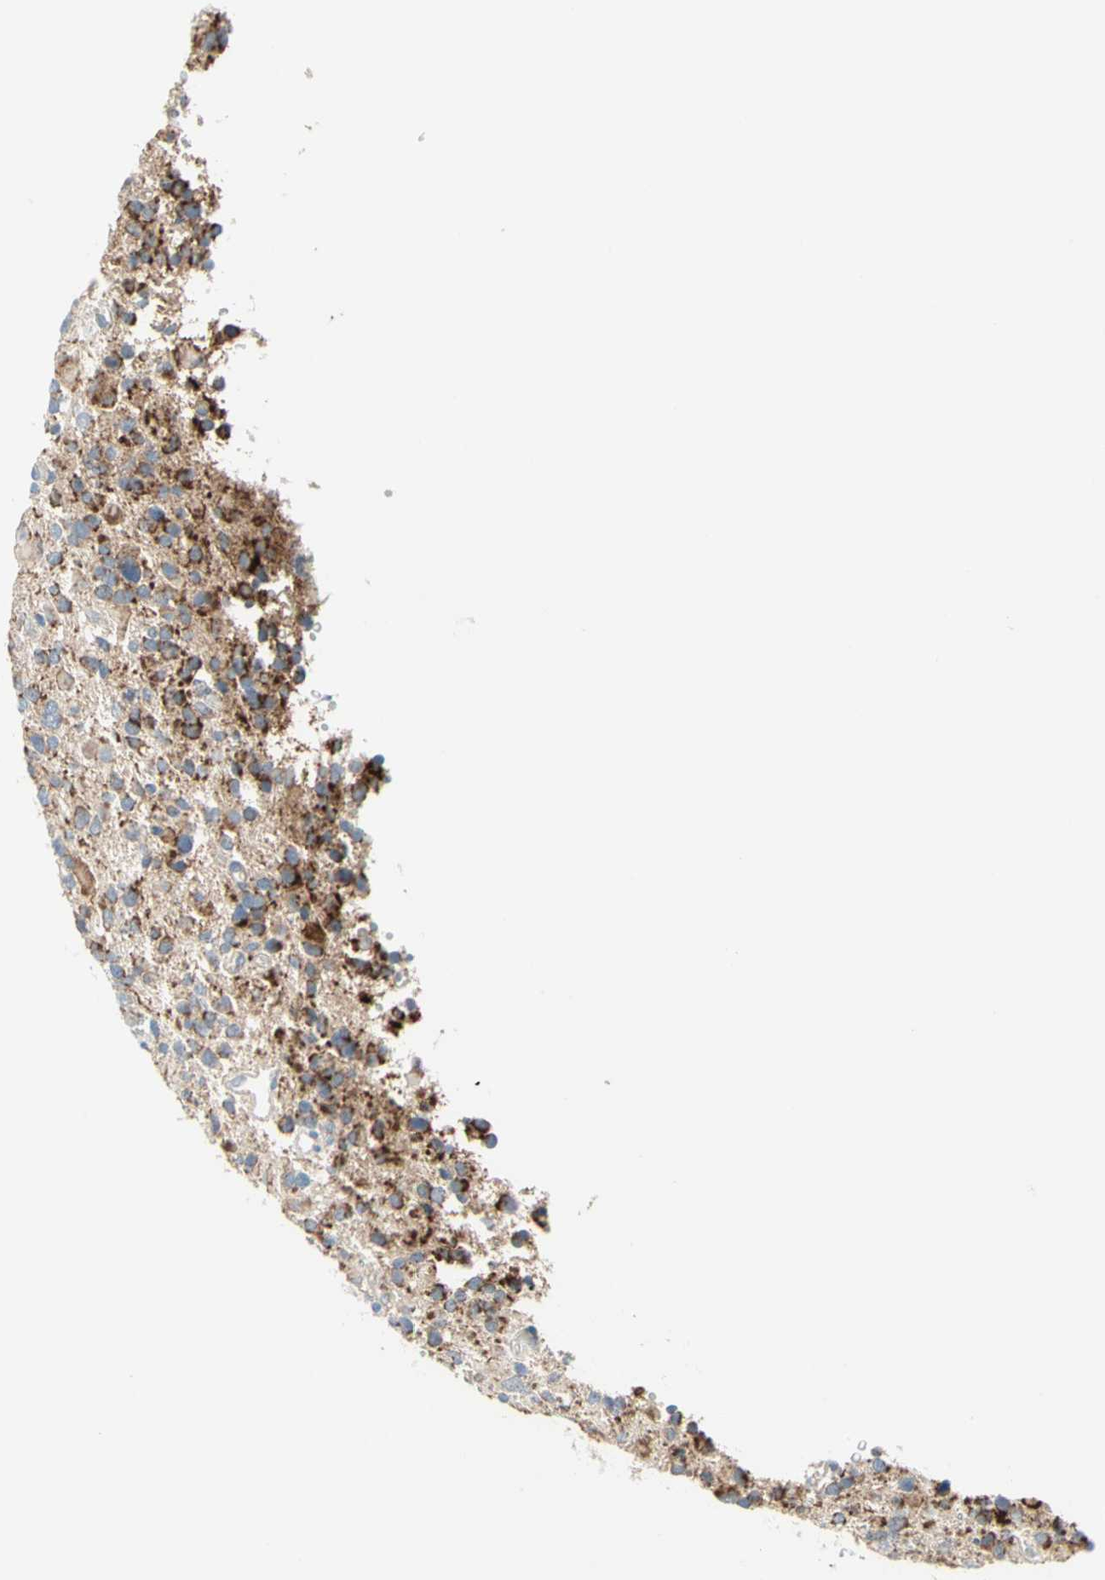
{"staining": {"intensity": "moderate", "quantity": ">75%", "location": "cytoplasmic/membranous"}, "tissue": "glioma", "cell_type": "Tumor cells", "image_type": "cancer", "snomed": [{"axis": "morphology", "description": "Glioma, malignant, High grade"}, {"axis": "topography", "description": "Brain"}], "caption": "A photomicrograph of glioma stained for a protein reveals moderate cytoplasmic/membranous brown staining in tumor cells.", "gene": "MFF", "patient": {"sex": "male", "age": 48}}